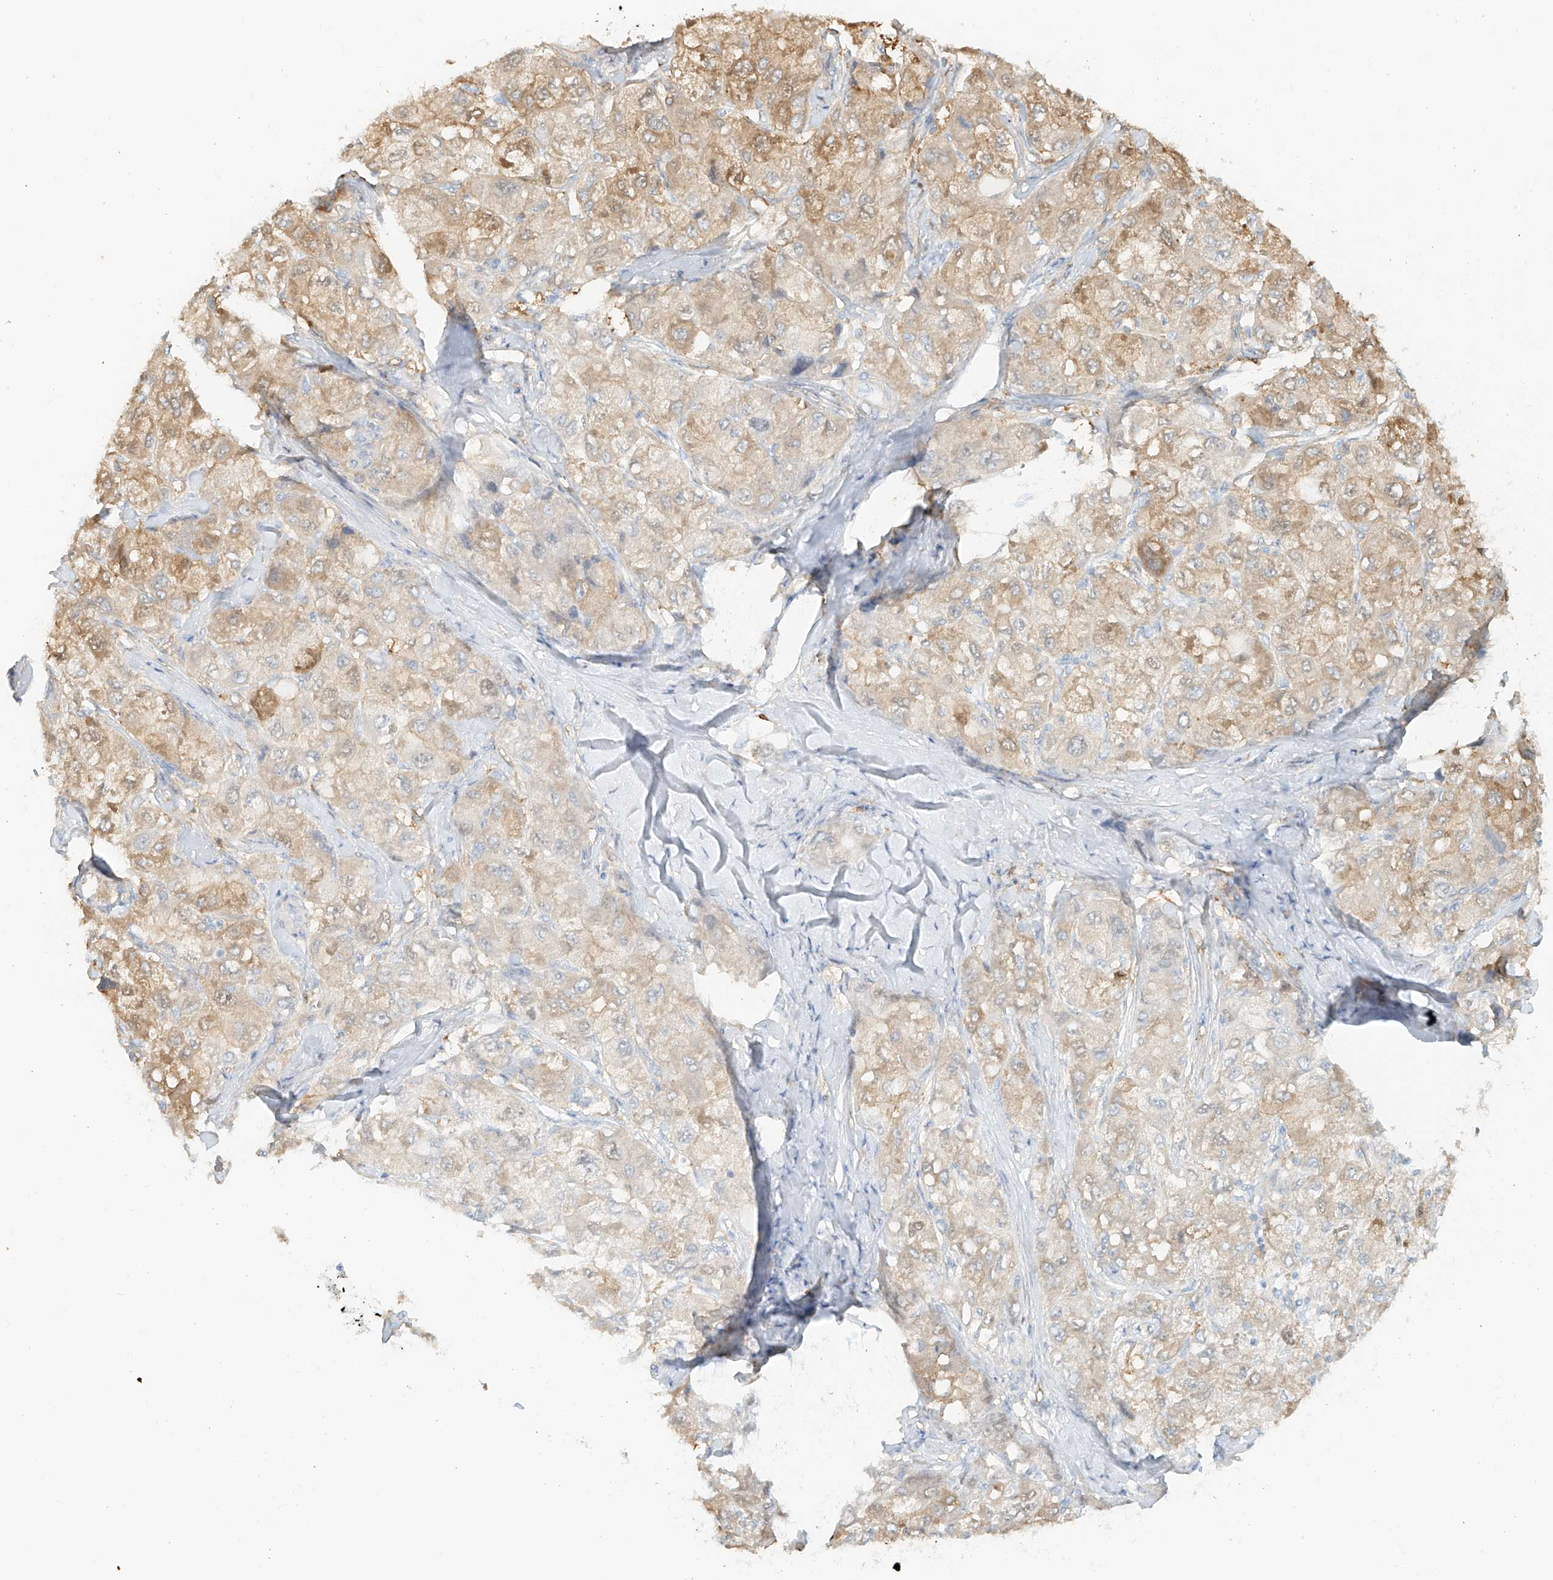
{"staining": {"intensity": "moderate", "quantity": "<25%", "location": "cytoplasmic/membranous"}, "tissue": "liver cancer", "cell_type": "Tumor cells", "image_type": "cancer", "snomed": [{"axis": "morphology", "description": "Carcinoma, Hepatocellular, NOS"}, {"axis": "topography", "description": "Liver"}], "caption": "IHC micrograph of human liver cancer stained for a protein (brown), which reveals low levels of moderate cytoplasmic/membranous expression in about <25% of tumor cells.", "gene": "UPK1B", "patient": {"sex": "male", "age": 80}}